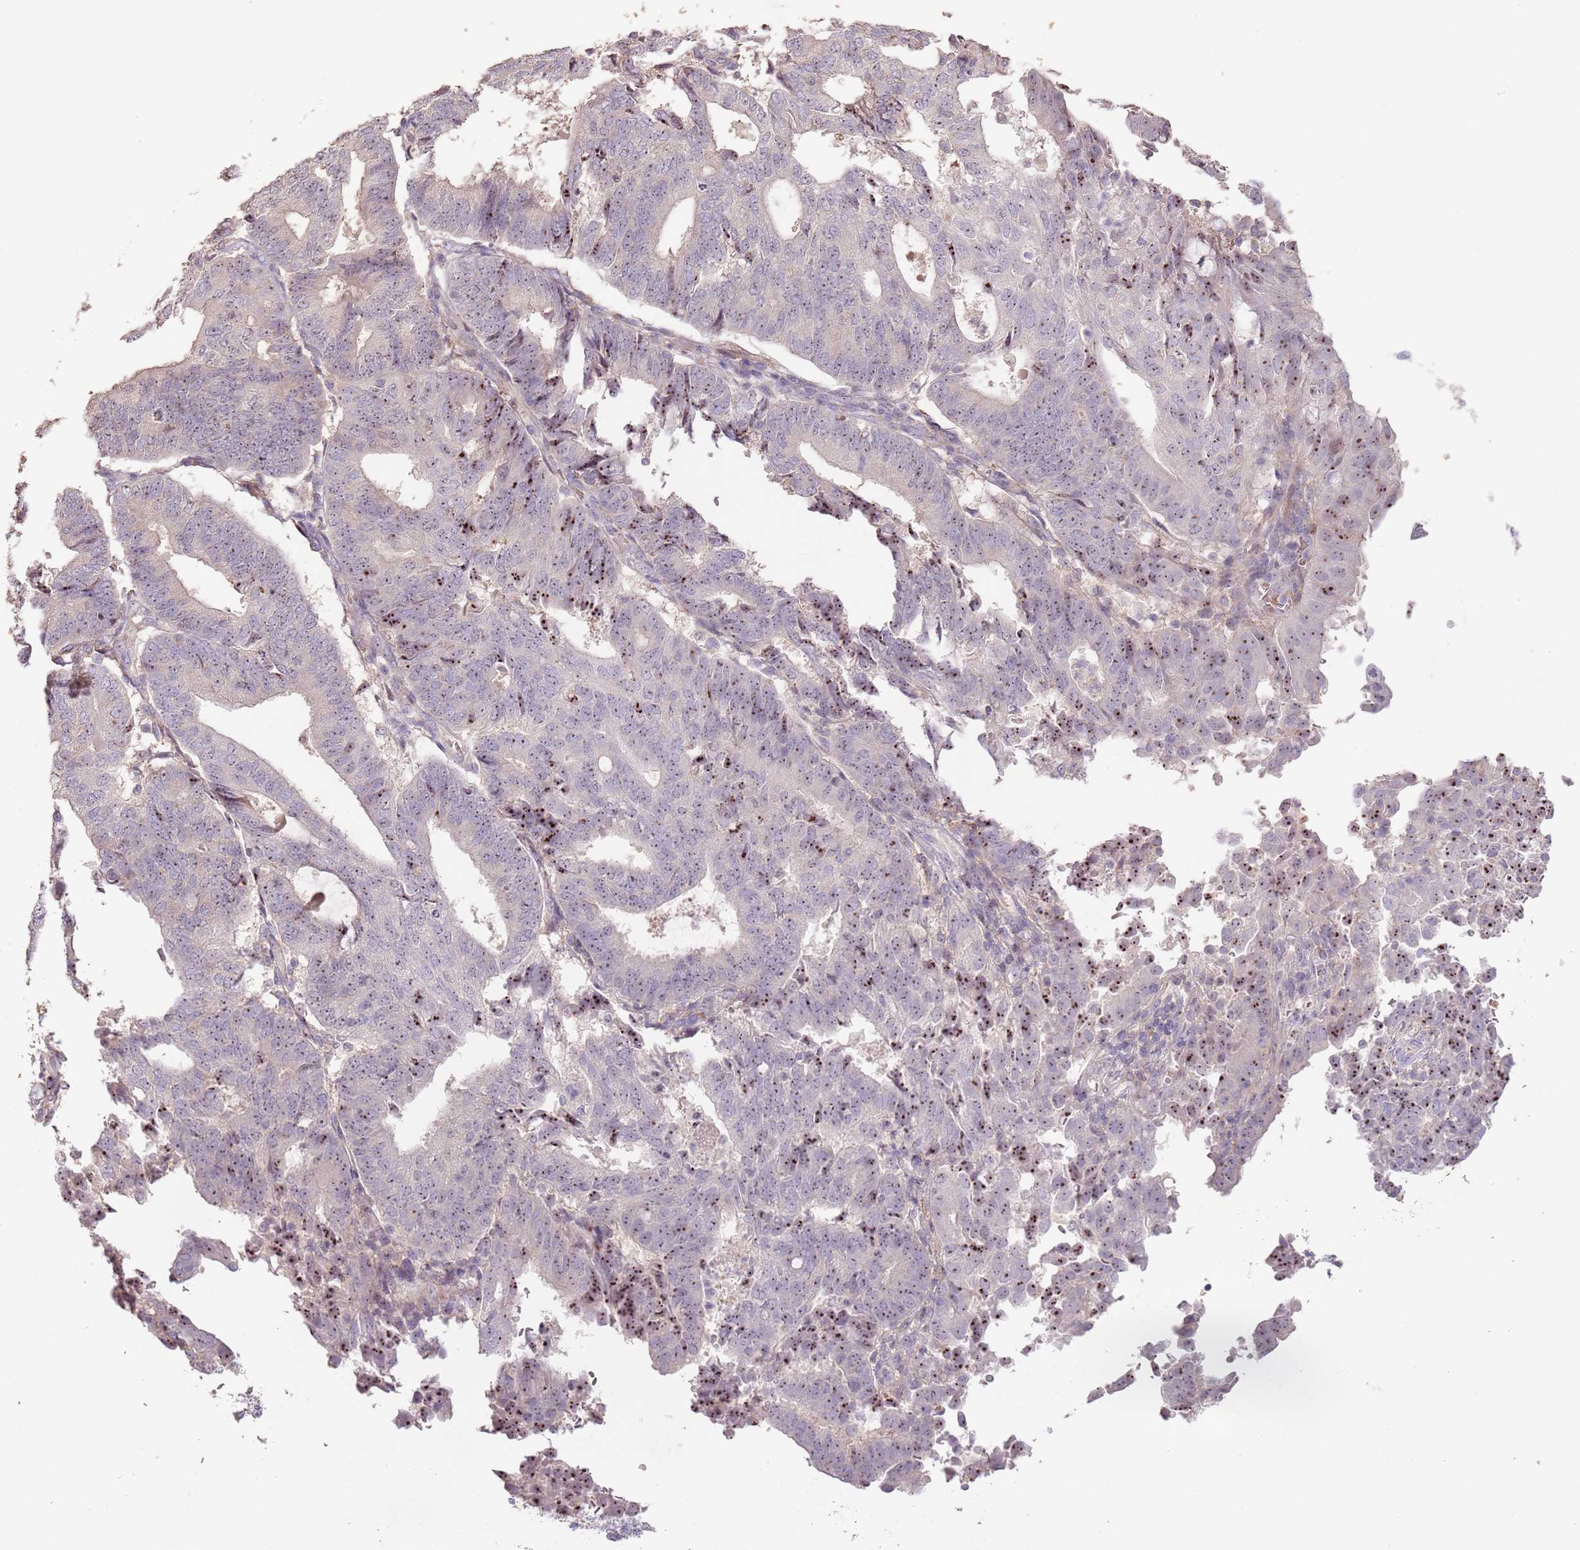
{"staining": {"intensity": "moderate", "quantity": "25%-75%", "location": "nuclear"}, "tissue": "endometrial cancer", "cell_type": "Tumor cells", "image_type": "cancer", "snomed": [{"axis": "morphology", "description": "Adenocarcinoma, NOS"}, {"axis": "topography", "description": "Endometrium"}], "caption": "Human adenocarcinoma (endometrial) stained for a protein (brown) exhibits moderate nuclear positive expression in approximately 25%-75% of tumor cells.", "gene": "ADTRP", "patient": {"sex": "female", "age": 70}}